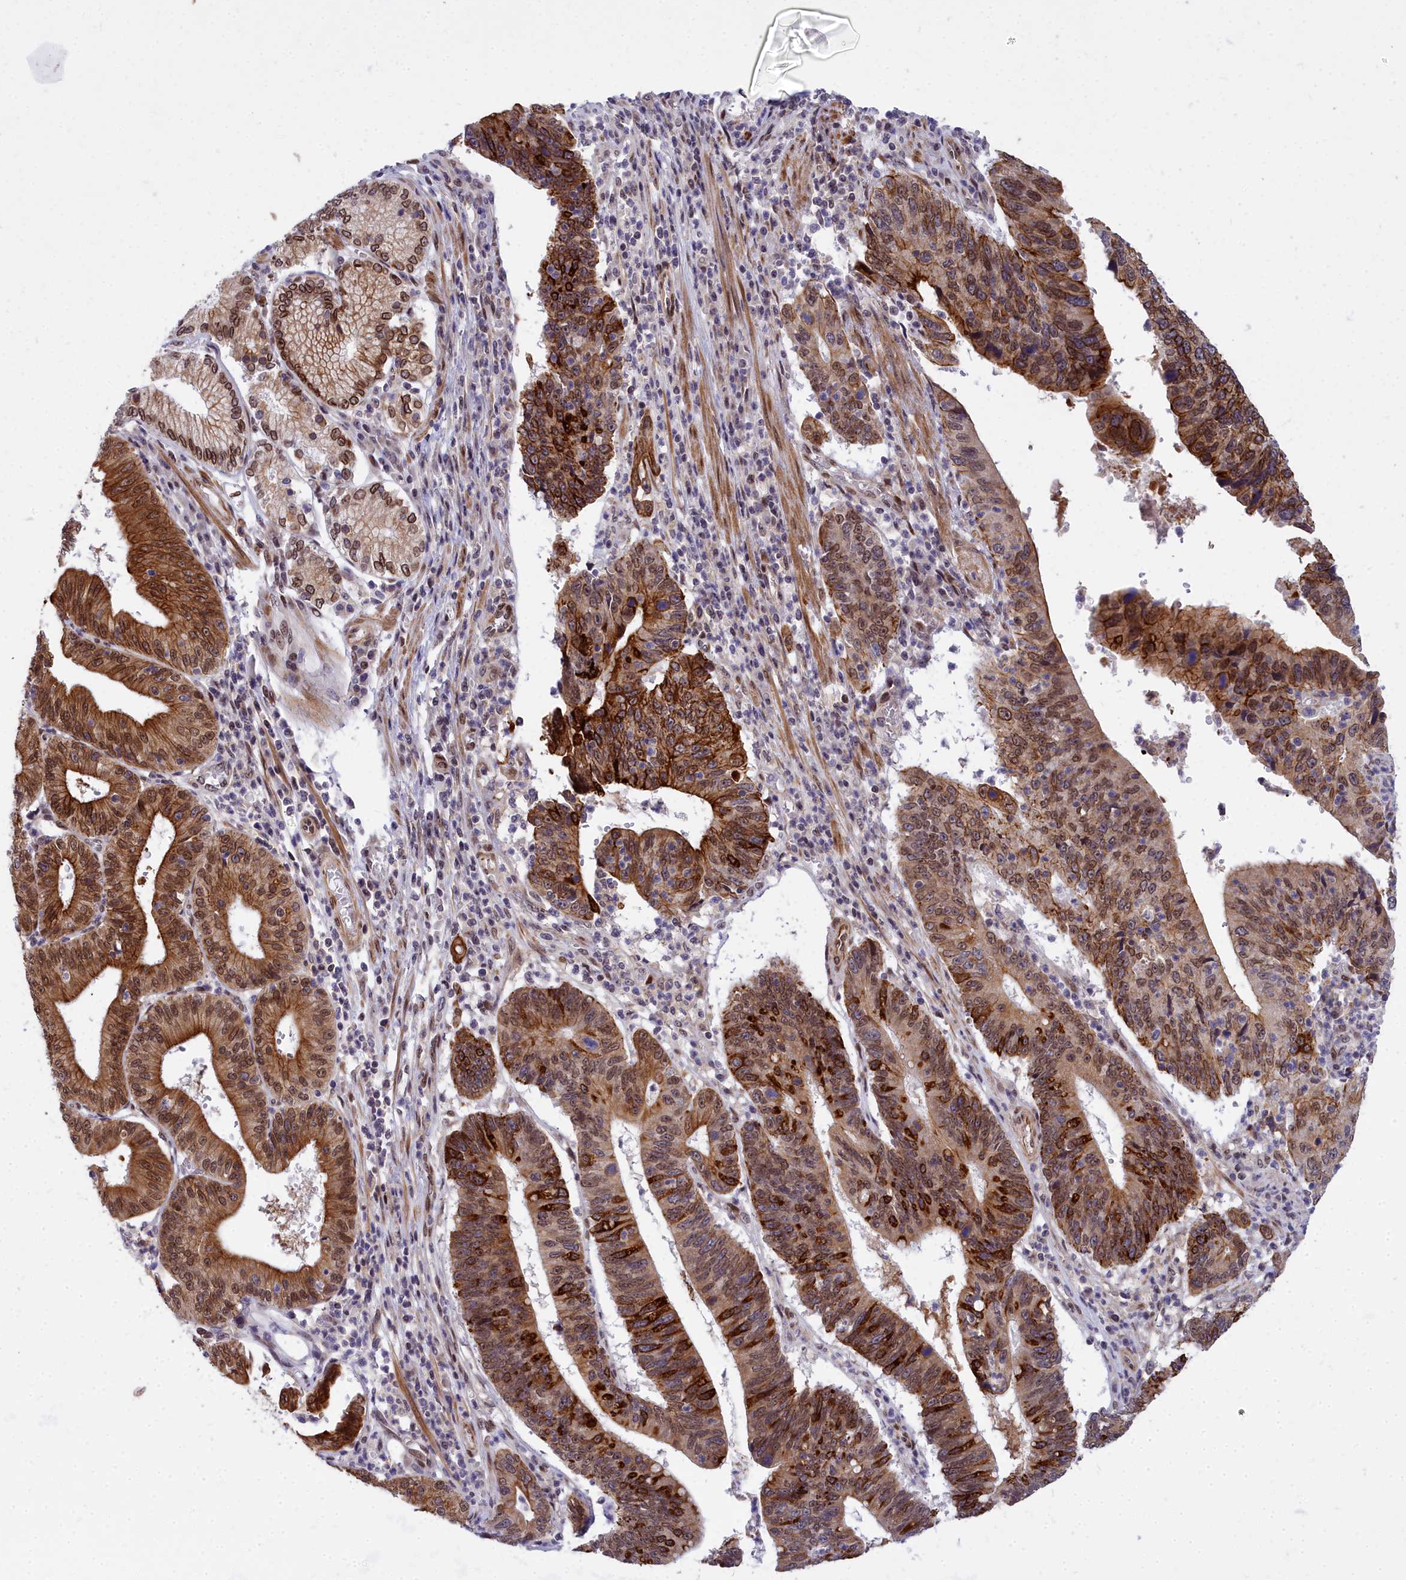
{"staining": {"intensity": "strong", "quantity": ">75%", "location": "cytoplasmic/membranous,nuclear"}, "tissue": "stomach cancer", "cell_type": "Tumor cells", "image_type": "cancer", "snomed": [{"axis": "morphology", "description": "Adenocarcinoma, NOS"}, {"axis": "topography", "description": "Stomach"}], "caption": "Protein expression analysis of human stomach cancer (adenocarcinoma) reveals strong cytoplasmic/membranous and nuclear positivity in about >75% of tumor cells.", "gene": "ABCB8", "patient": {"sex": "male", "age": 59}}